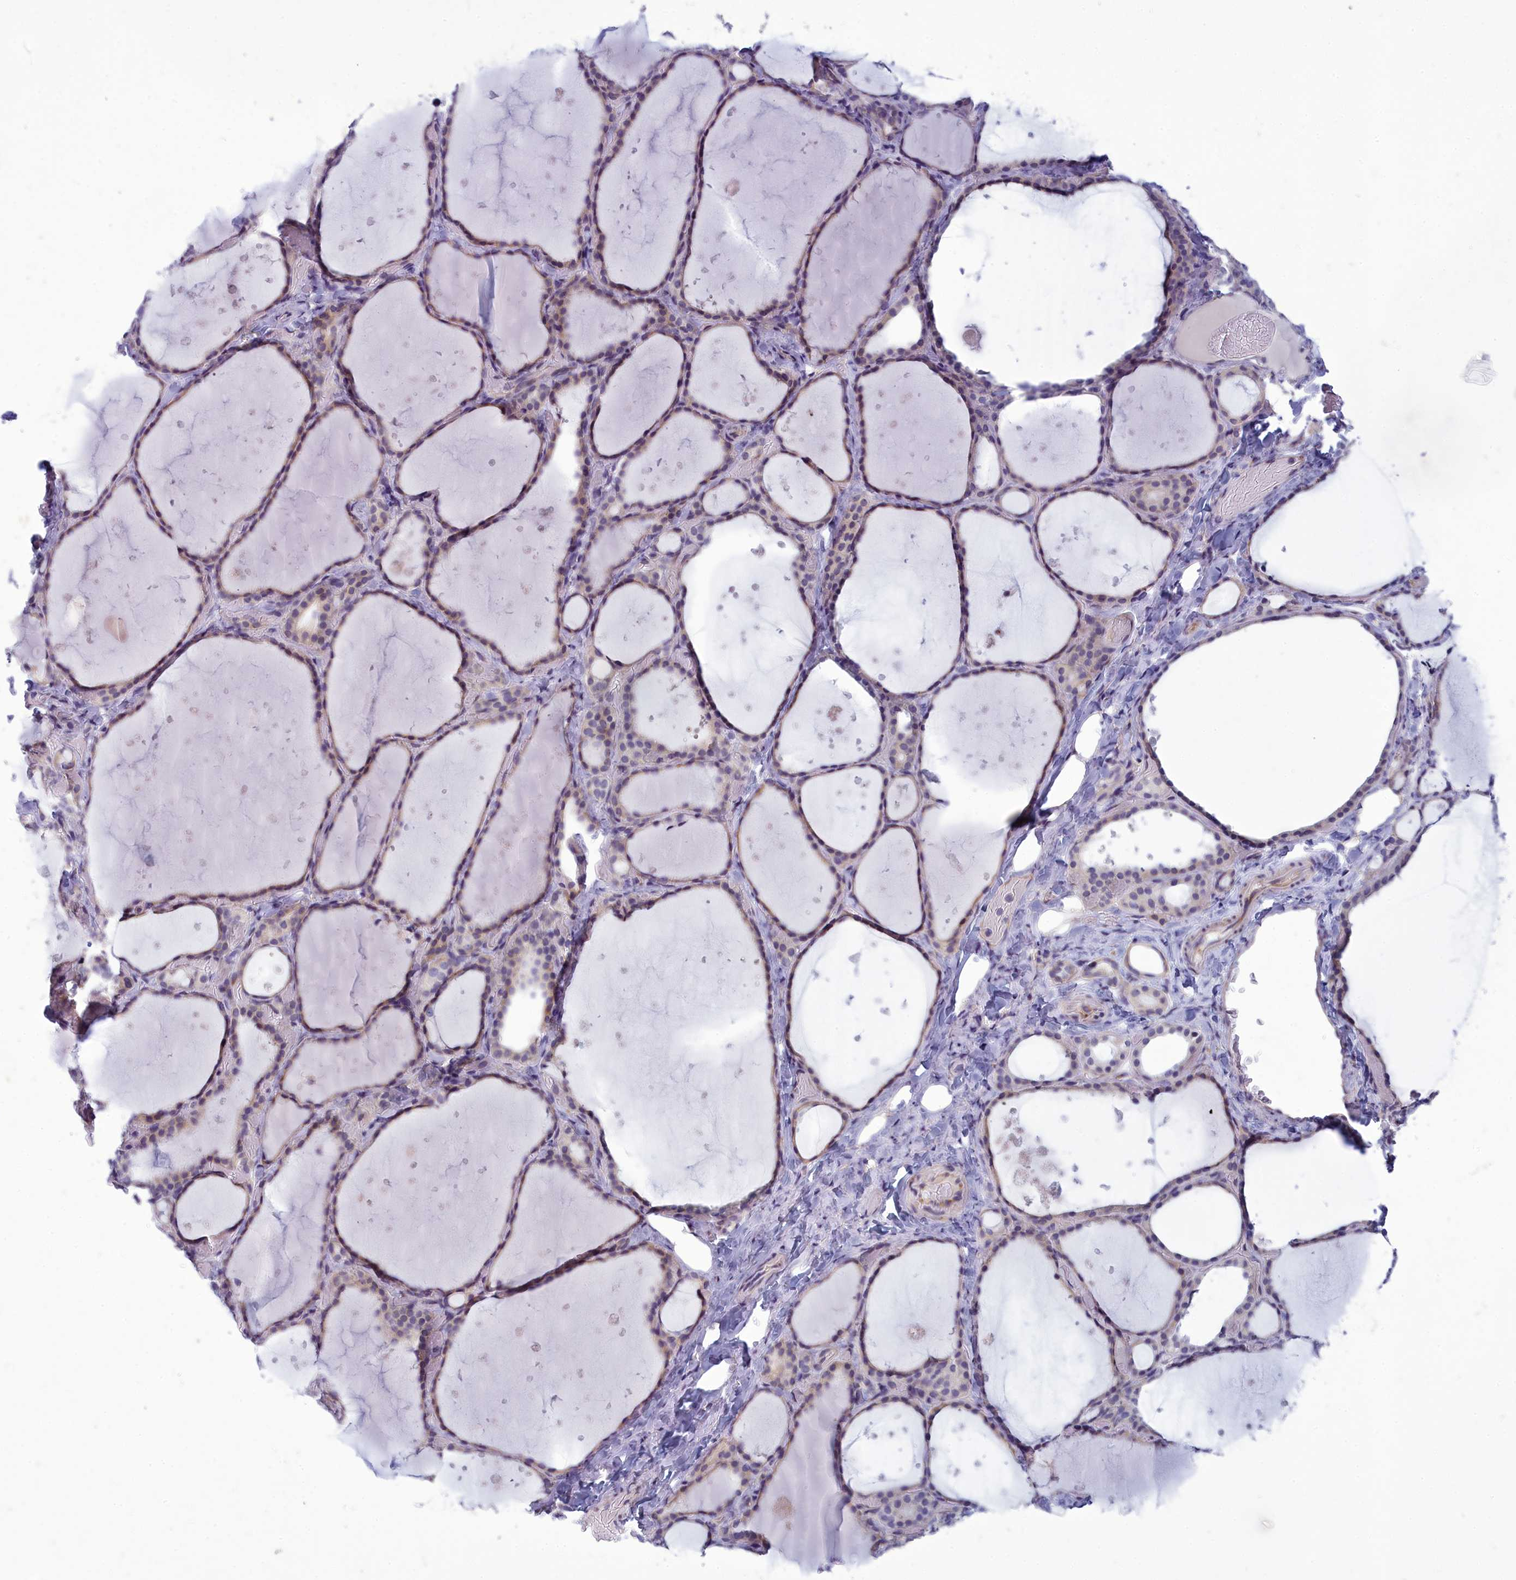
{"staining": {"intensity": "weak", "quantity": "25%-75%", "location": "cytoplasmic/membranous"}, "tissue": "thyroid gland", "cell_type": "Glandular cells", "image_type": "normal", "snomed": [{"axis": "morphology", "description": "Normal tissue, NOS"}, {"axis": "topography", "description": "Thyroid gland"}], "caption": "High-magnification brightfield microscopy of normal thyroid gland stained with DAB (3,3'-diaminobenzidine) (brown) and counterstained with hematoxylin (blue). glandular cells exhibit weak cytoplasmic/membranous expression is identified in about25%-75% of cells.", "gene": "CENATAC", "patient": {"sex": "female", "age": 44}}